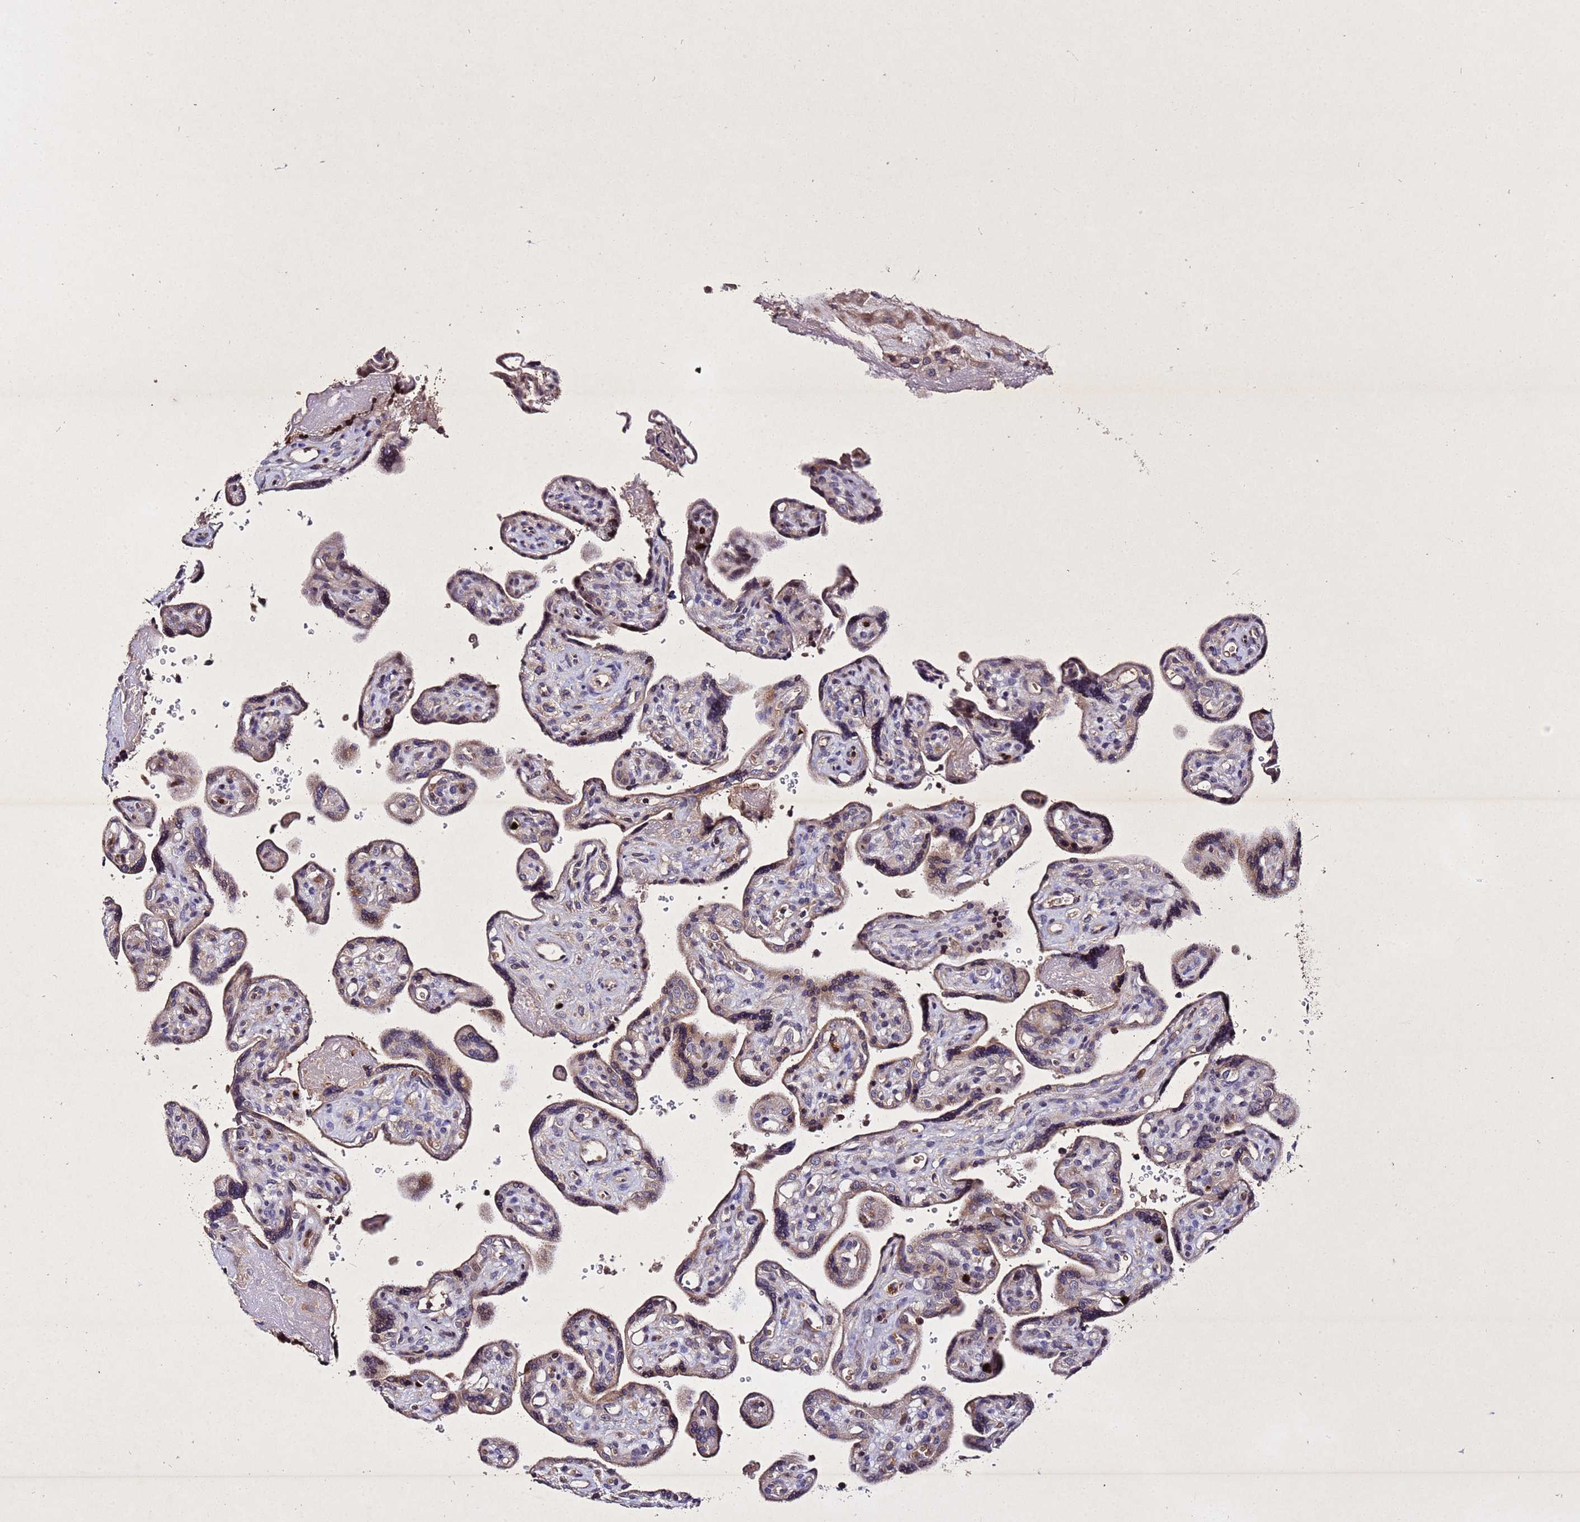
{"staining": {"intensity": "moderate", "quantity": "25%-75%", "location": "cytoplasmic/membranous,nuclear"}, "tissue": "placenta", "cell_type": "Trophoblastic cells", "image_type": "normal", "snomed": [{"axis": "morphology", "description": "Normal tissue, NOS"}, {"axis": "topography", "description": "Placenta"}], "caption": "Human placenta stained with a brown dye exhibits moderate cytoplasmic/membranous,nuclear positive positivity in about 25%-75% of trophoblastic cells.", "gene": "SV2B", "patient": {"sex": "female", "age": 39}}